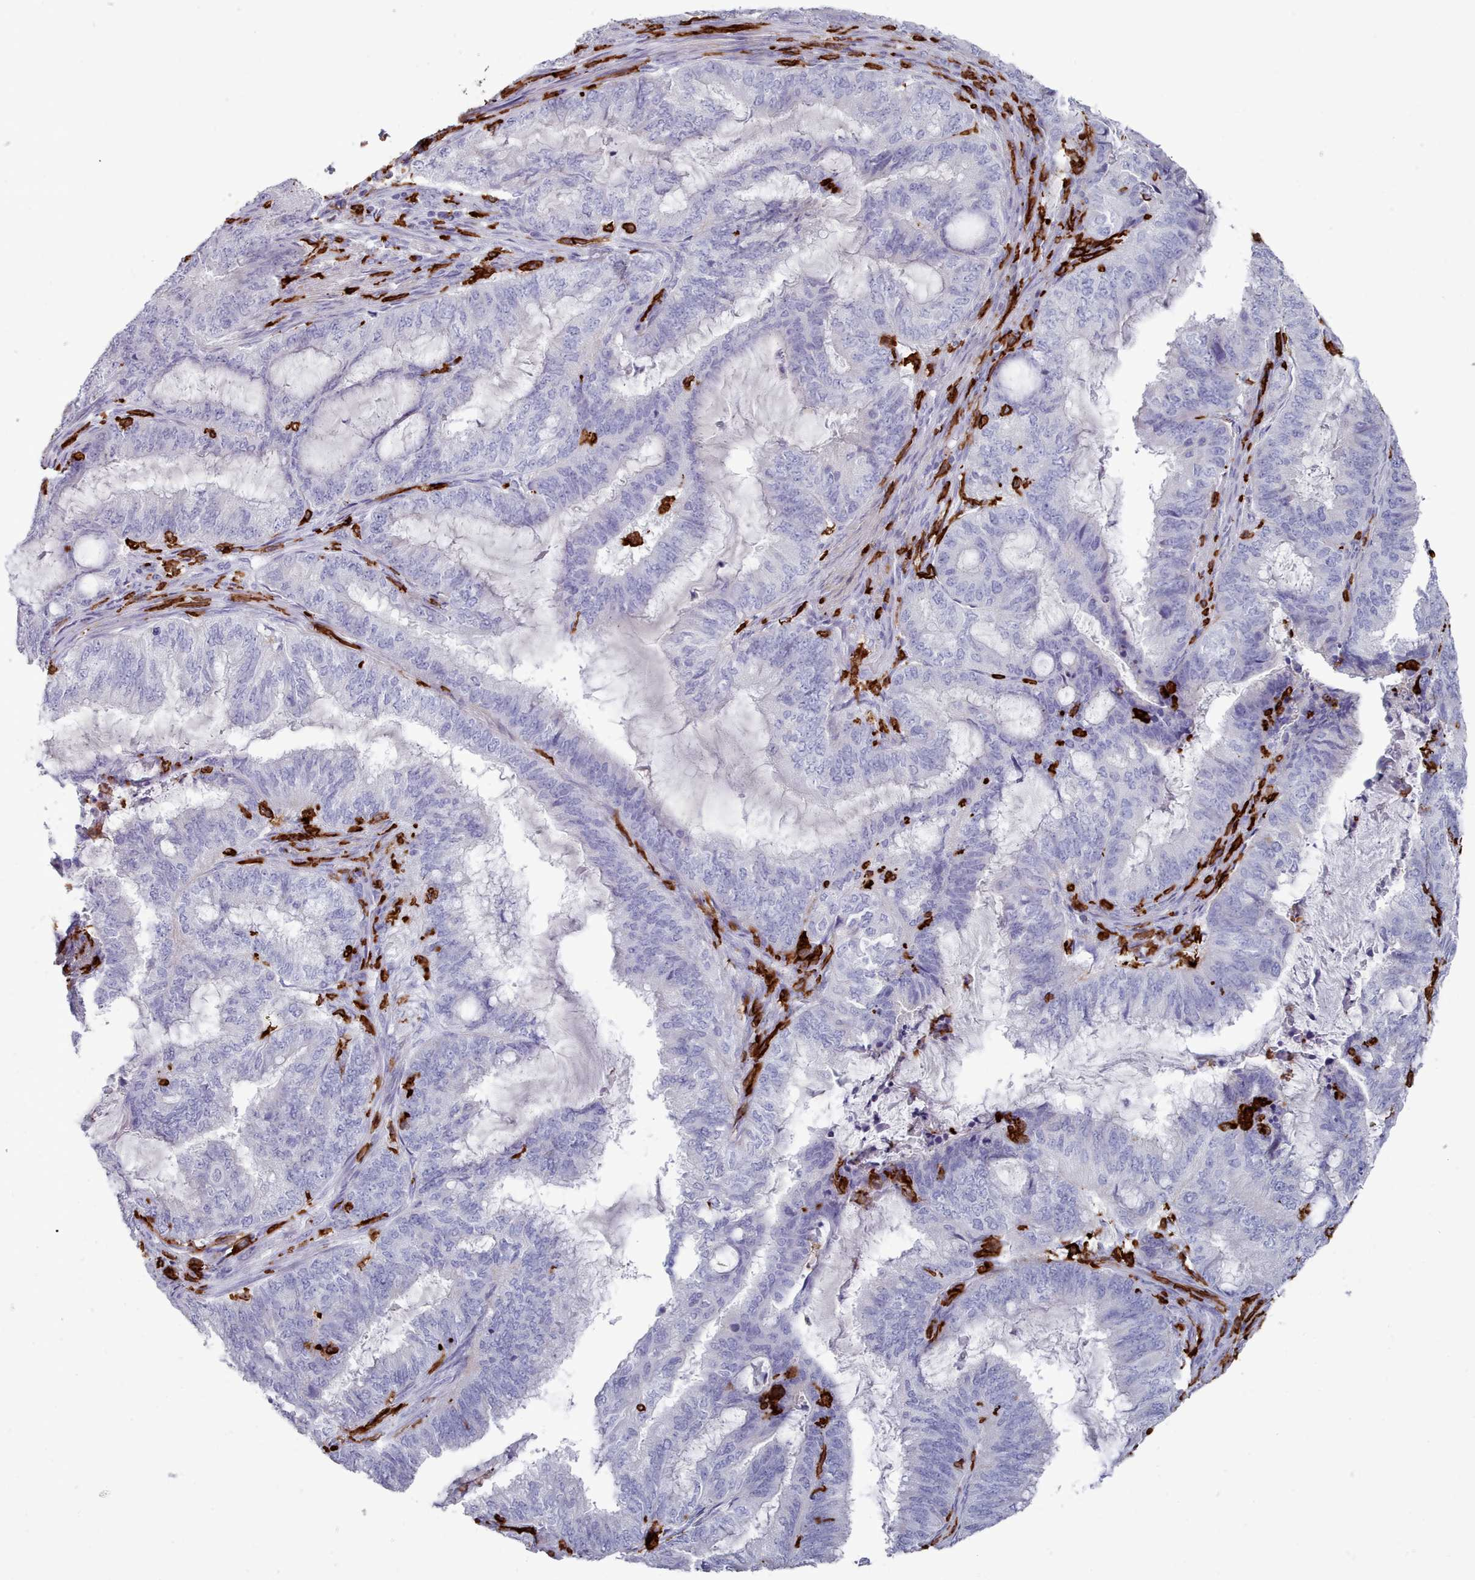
{"staining": {"intensity": "negative", "quantity": "none", "location": "none"}, "tissue": "endometrial cancer", "cell_type": "Tumor cells", "image_type": "cancer", "snomed": [{"axis": "morphology", "description": "Adenocarcinoma, NOS"}, {"axis": "topography", "description": "Endometrium"}], "caption": "Protein analysis of endometrial adenocarcinoma demonstrates no significant staining in tumor cells.", "gene": "AIF1", "patient": {"sex": "female", "age": 51}}